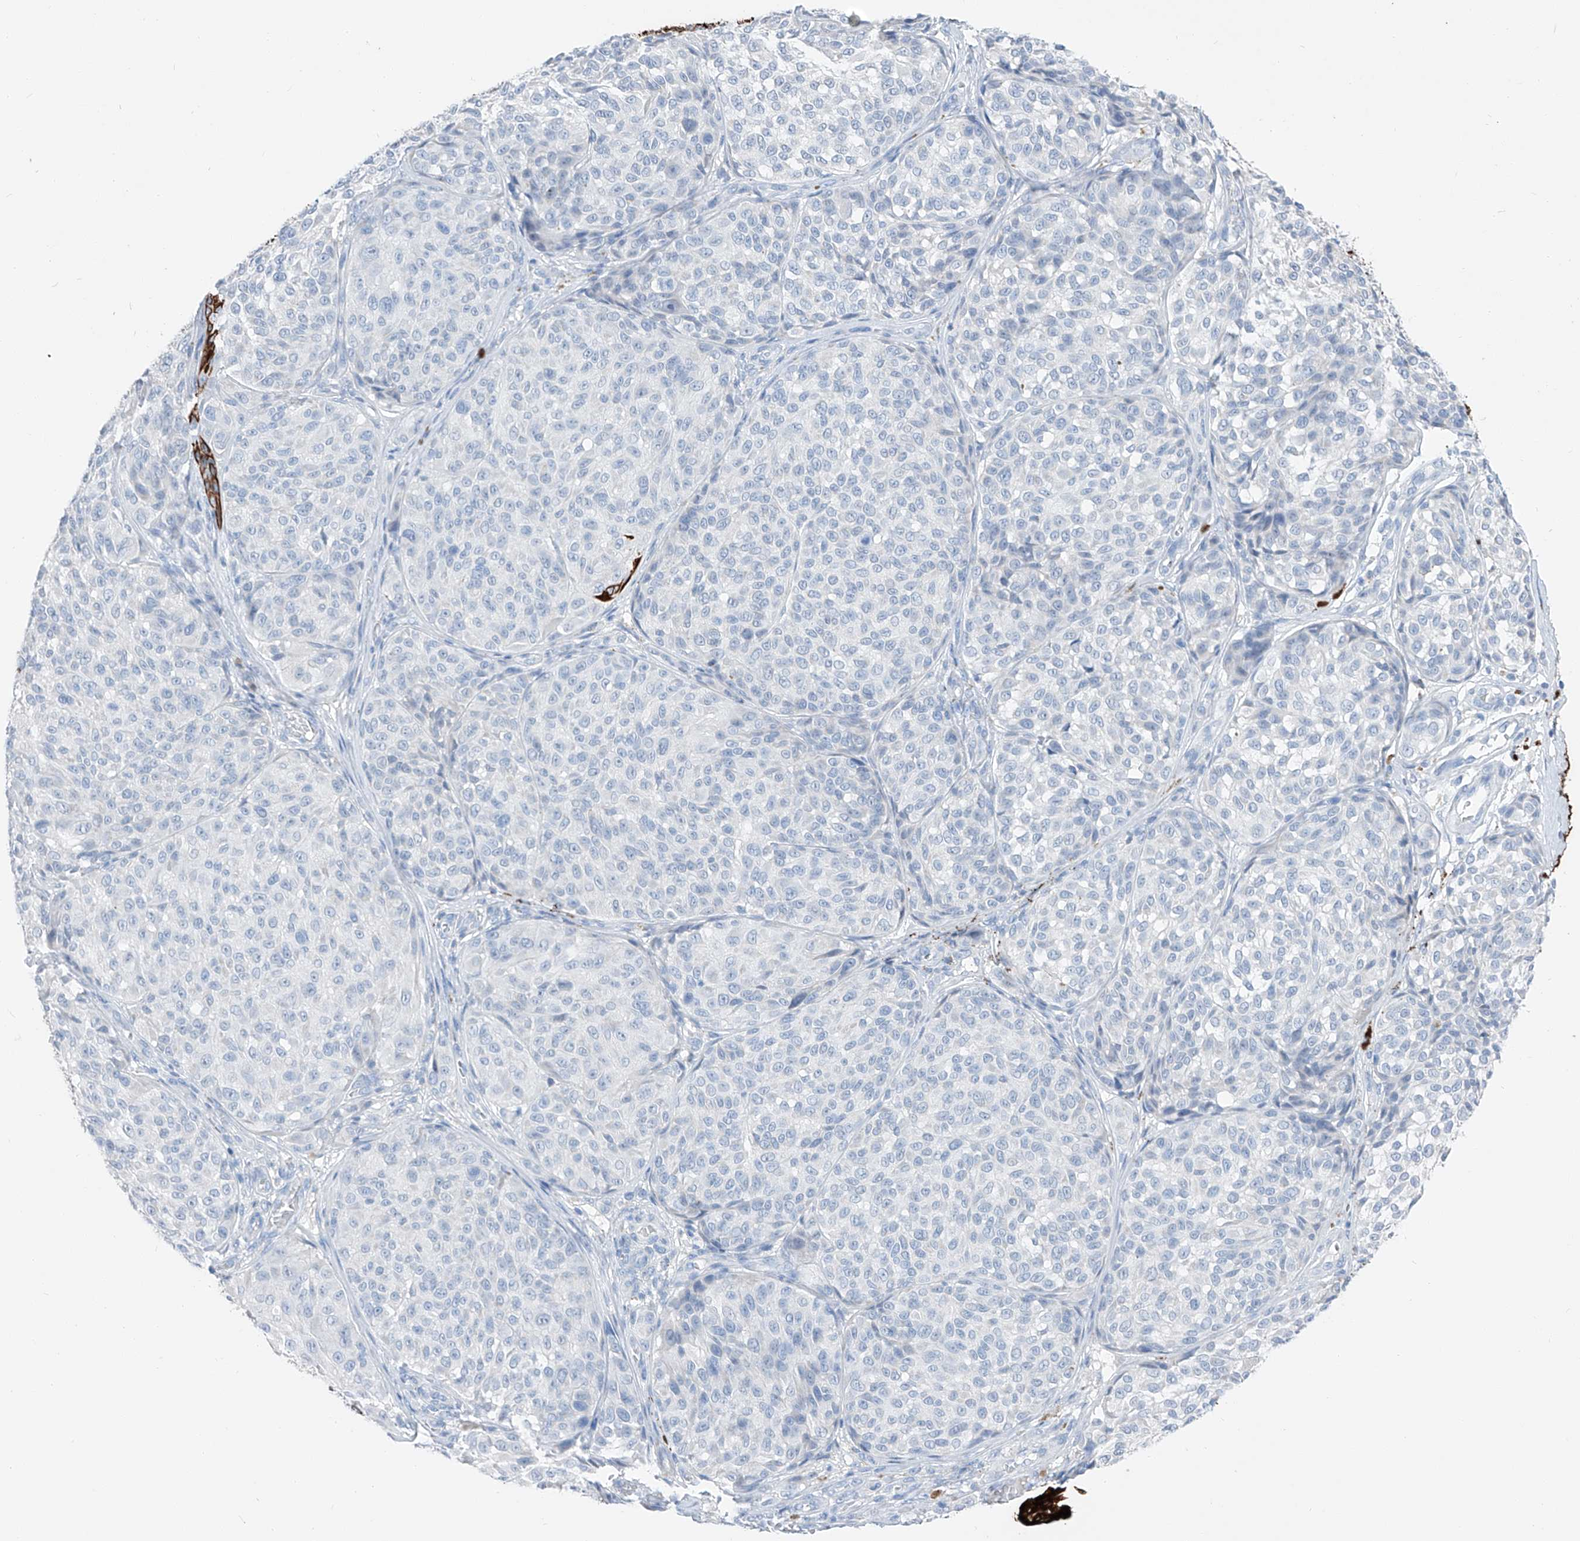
{"staining": {"intensity": "negative", "quantity": "none", "location": "none"}, "tissue": "melanoma", "cell_type": "Tumor cells", "image_type": "cancer", "snomed": [{"axis": "morphology", "description": "Malignant melanoma, NOS"}, {"axis": "topography", "description": "Skin"}], "caption": "Immunohistochemistry of human melanoma exhibits no expression in tumor cells. (DAB (3,3'-diaminobenzidine) IHC with hematoxylin counter stain).", "gene": "FRS3", "patient": {"sex": "male", "age": 83}}